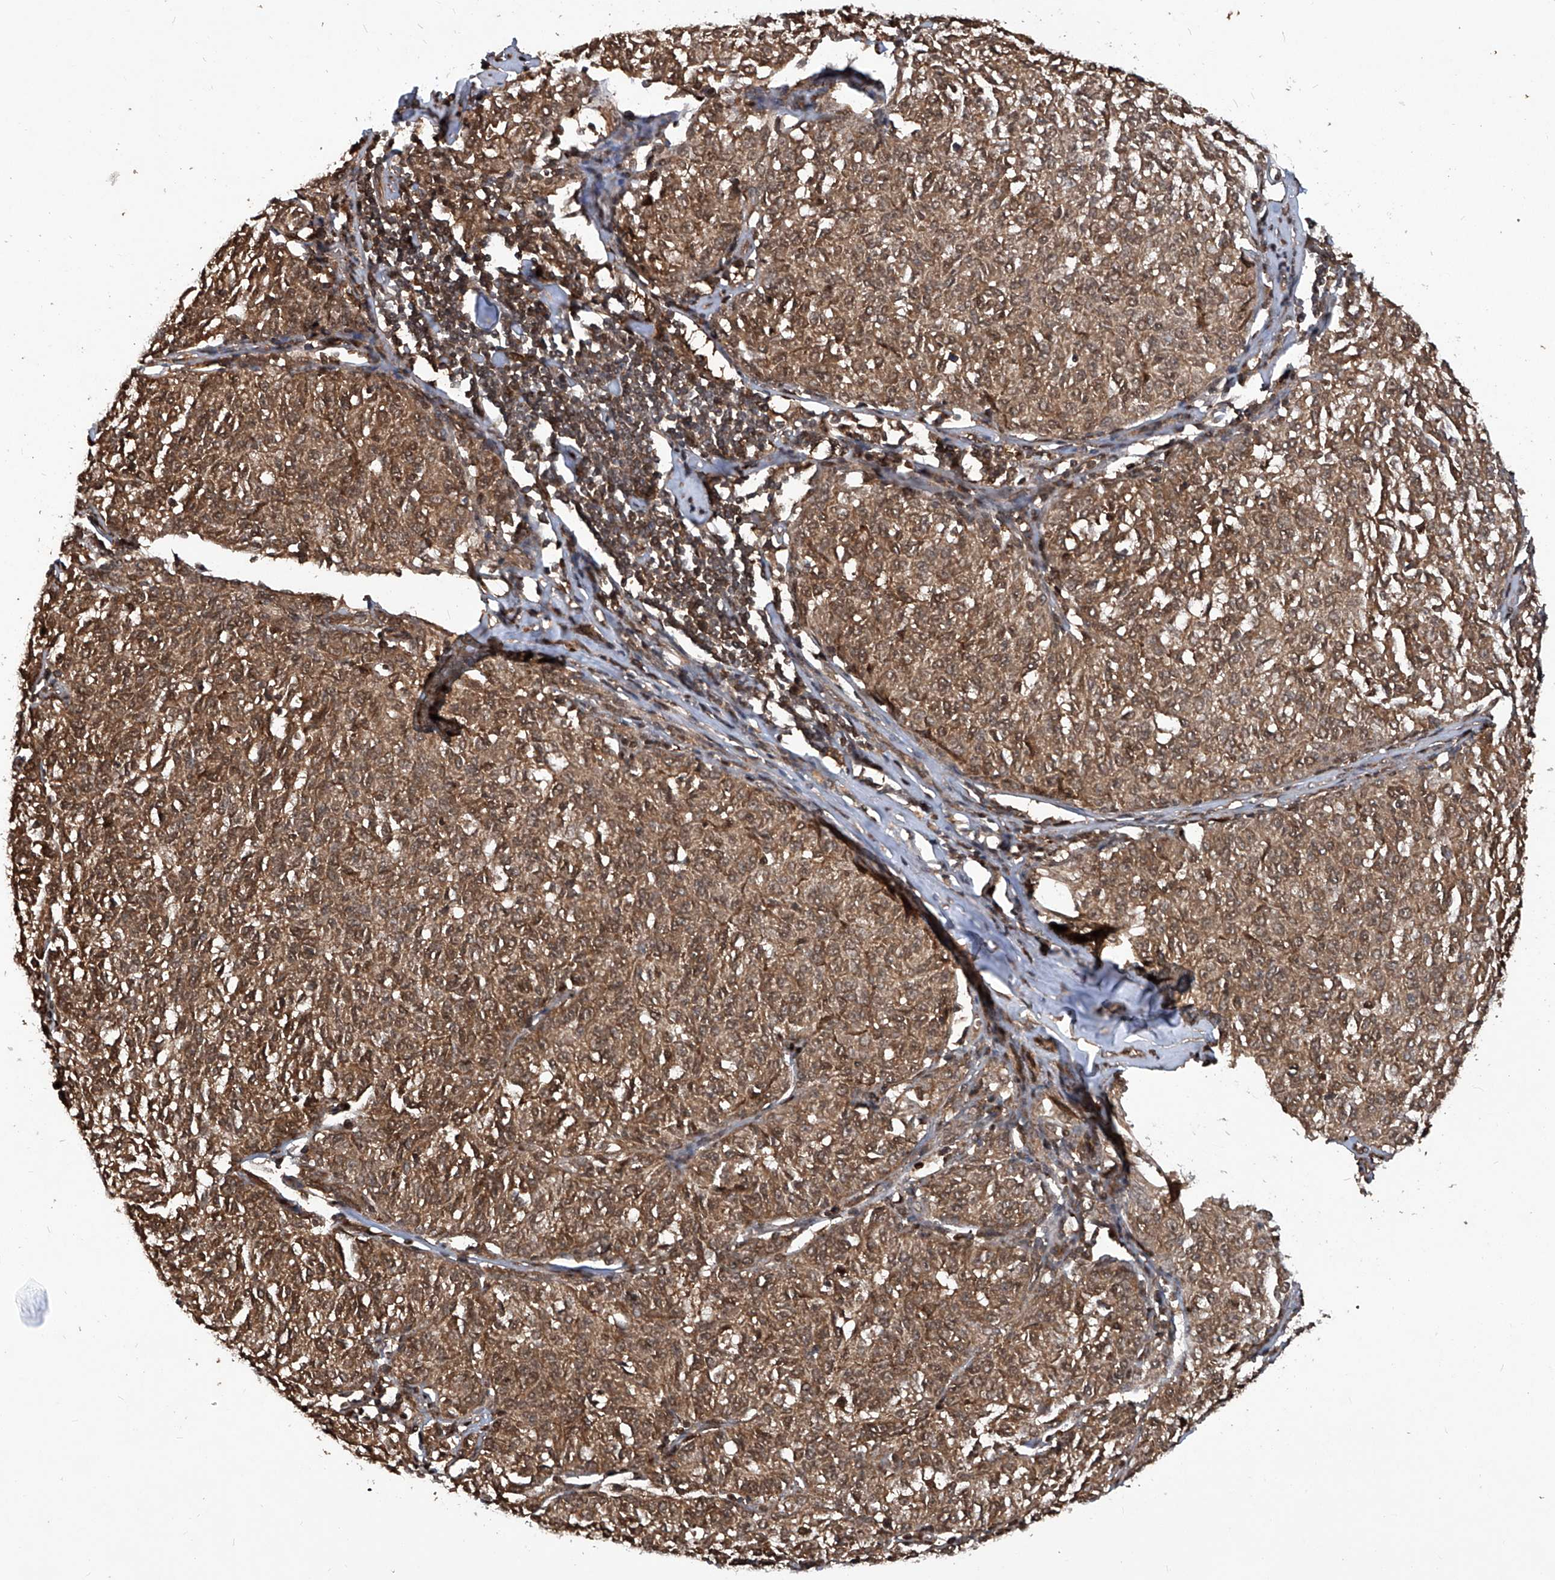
{"staining": {"intensity": "moderate", "quantity": ">75%", "location": "cytoplasmic/membranous,nuclear"}, "tissue": "melanoma", "cell_type": "Tumor cells", "image_type": "cancer", "snomed": [{"axis": "morphology", "description": "Malignant melanoma, NOS"}, {"axis": "topography", "description": "Skin"}], "caption": "Tumor cells demonstrate medium levels of moderate cytoplasmic/membranous and nuclear expression in about >75% of cells in malignant melanoma. (brown staining indicates protein expression, while blue staining denotes nuclei).", "gene": "PSMB1", "patient": {"sex": "female", "age": 72}}